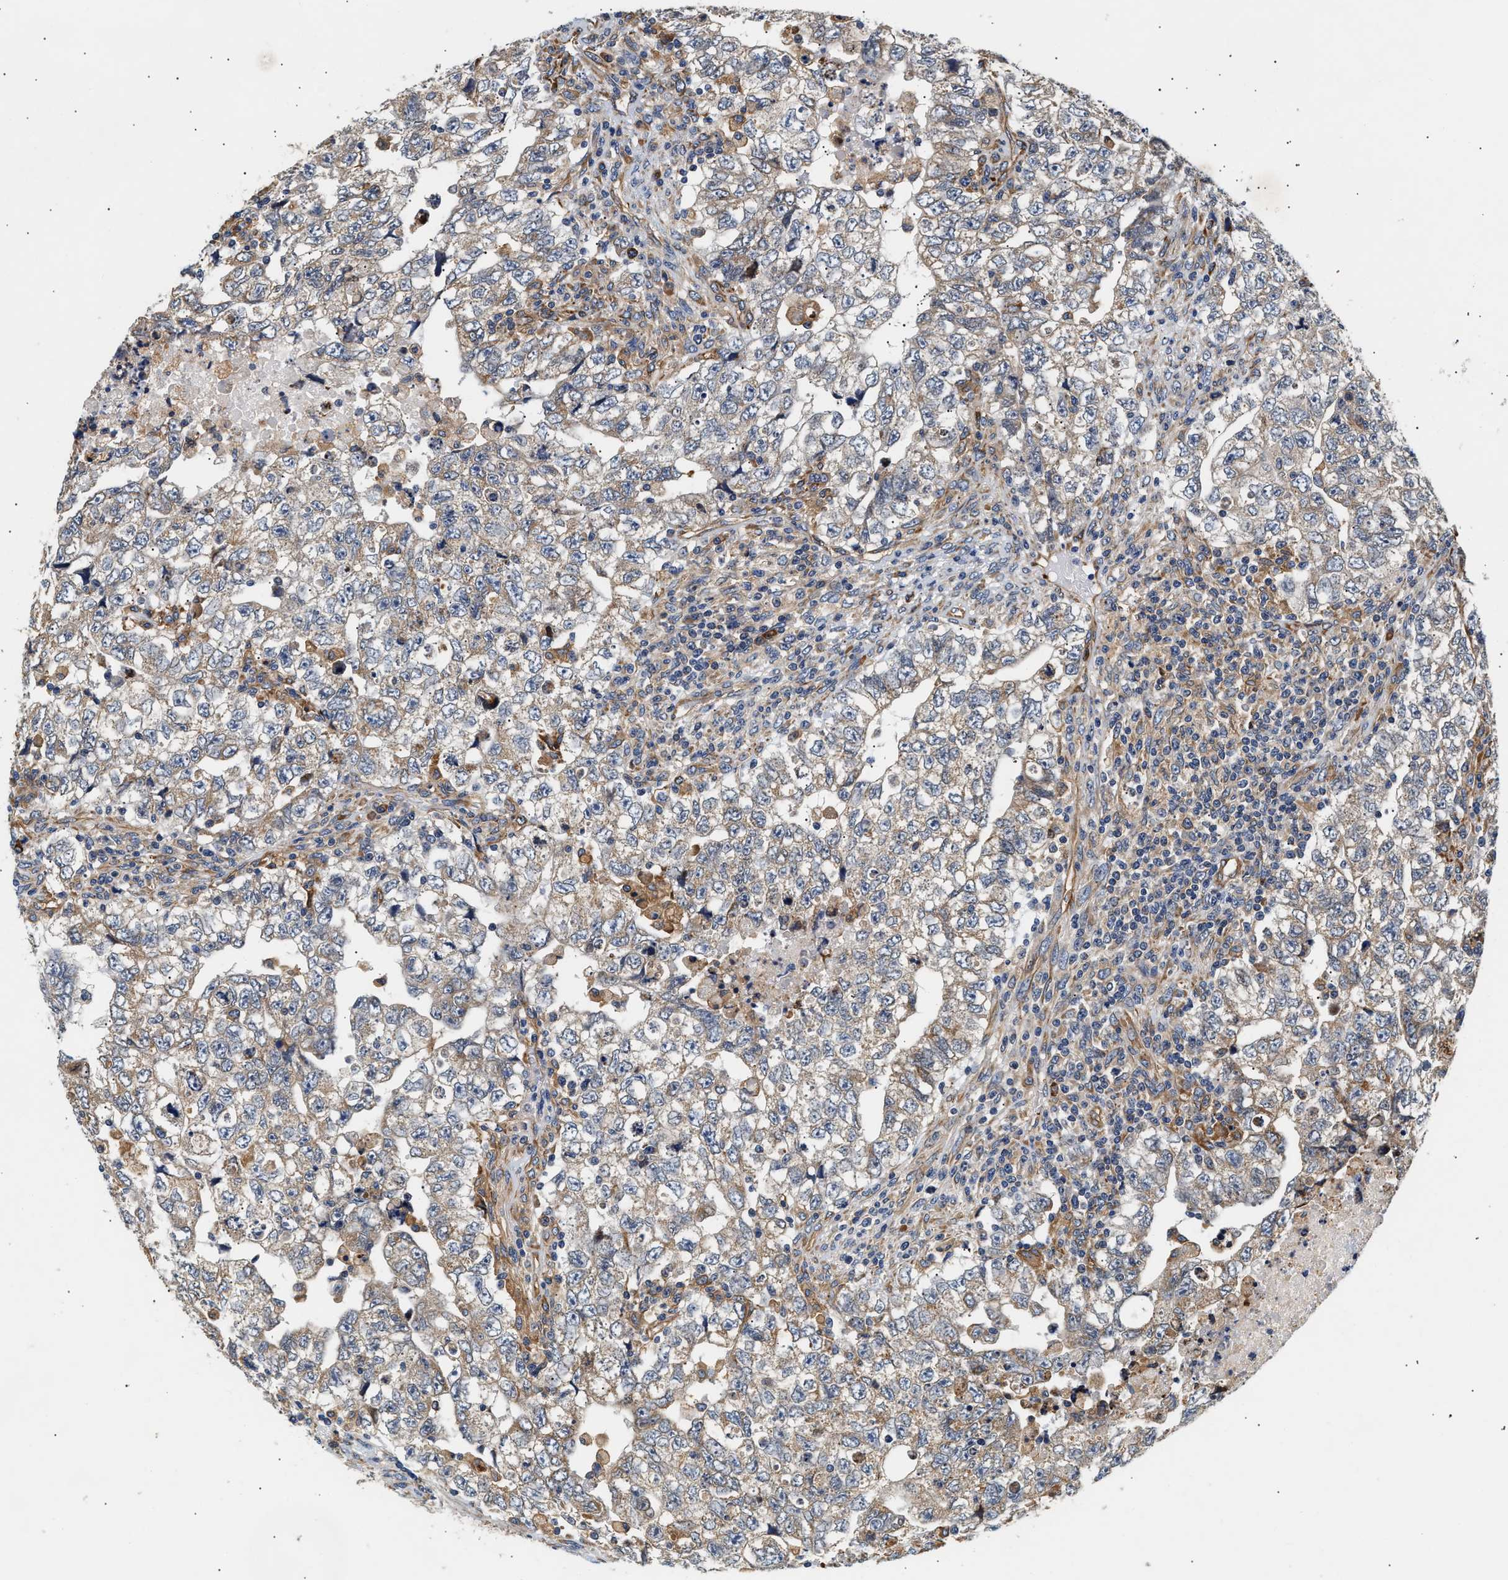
{"staining": {"intensity": "weak", "quantity": "<25%", "location": "cytoplasmic/membranous"}, "tissue": "testis cancer", "cell_type": "Tumor cells", "image_type": "cancer", "snomed": [{"axis": "morphology", "description": "Carcinoma, Embryonal, NOS"}, {"axis": "topography", "description": "Testis"}], "caption": "Tumor cells are negative for brown protein staining in embryonal carcinoma (testis). (DAB IHC with hematoxylin counter stain).", "gene": "IFT74", "patient": {"sex": "male", "age": 36}}